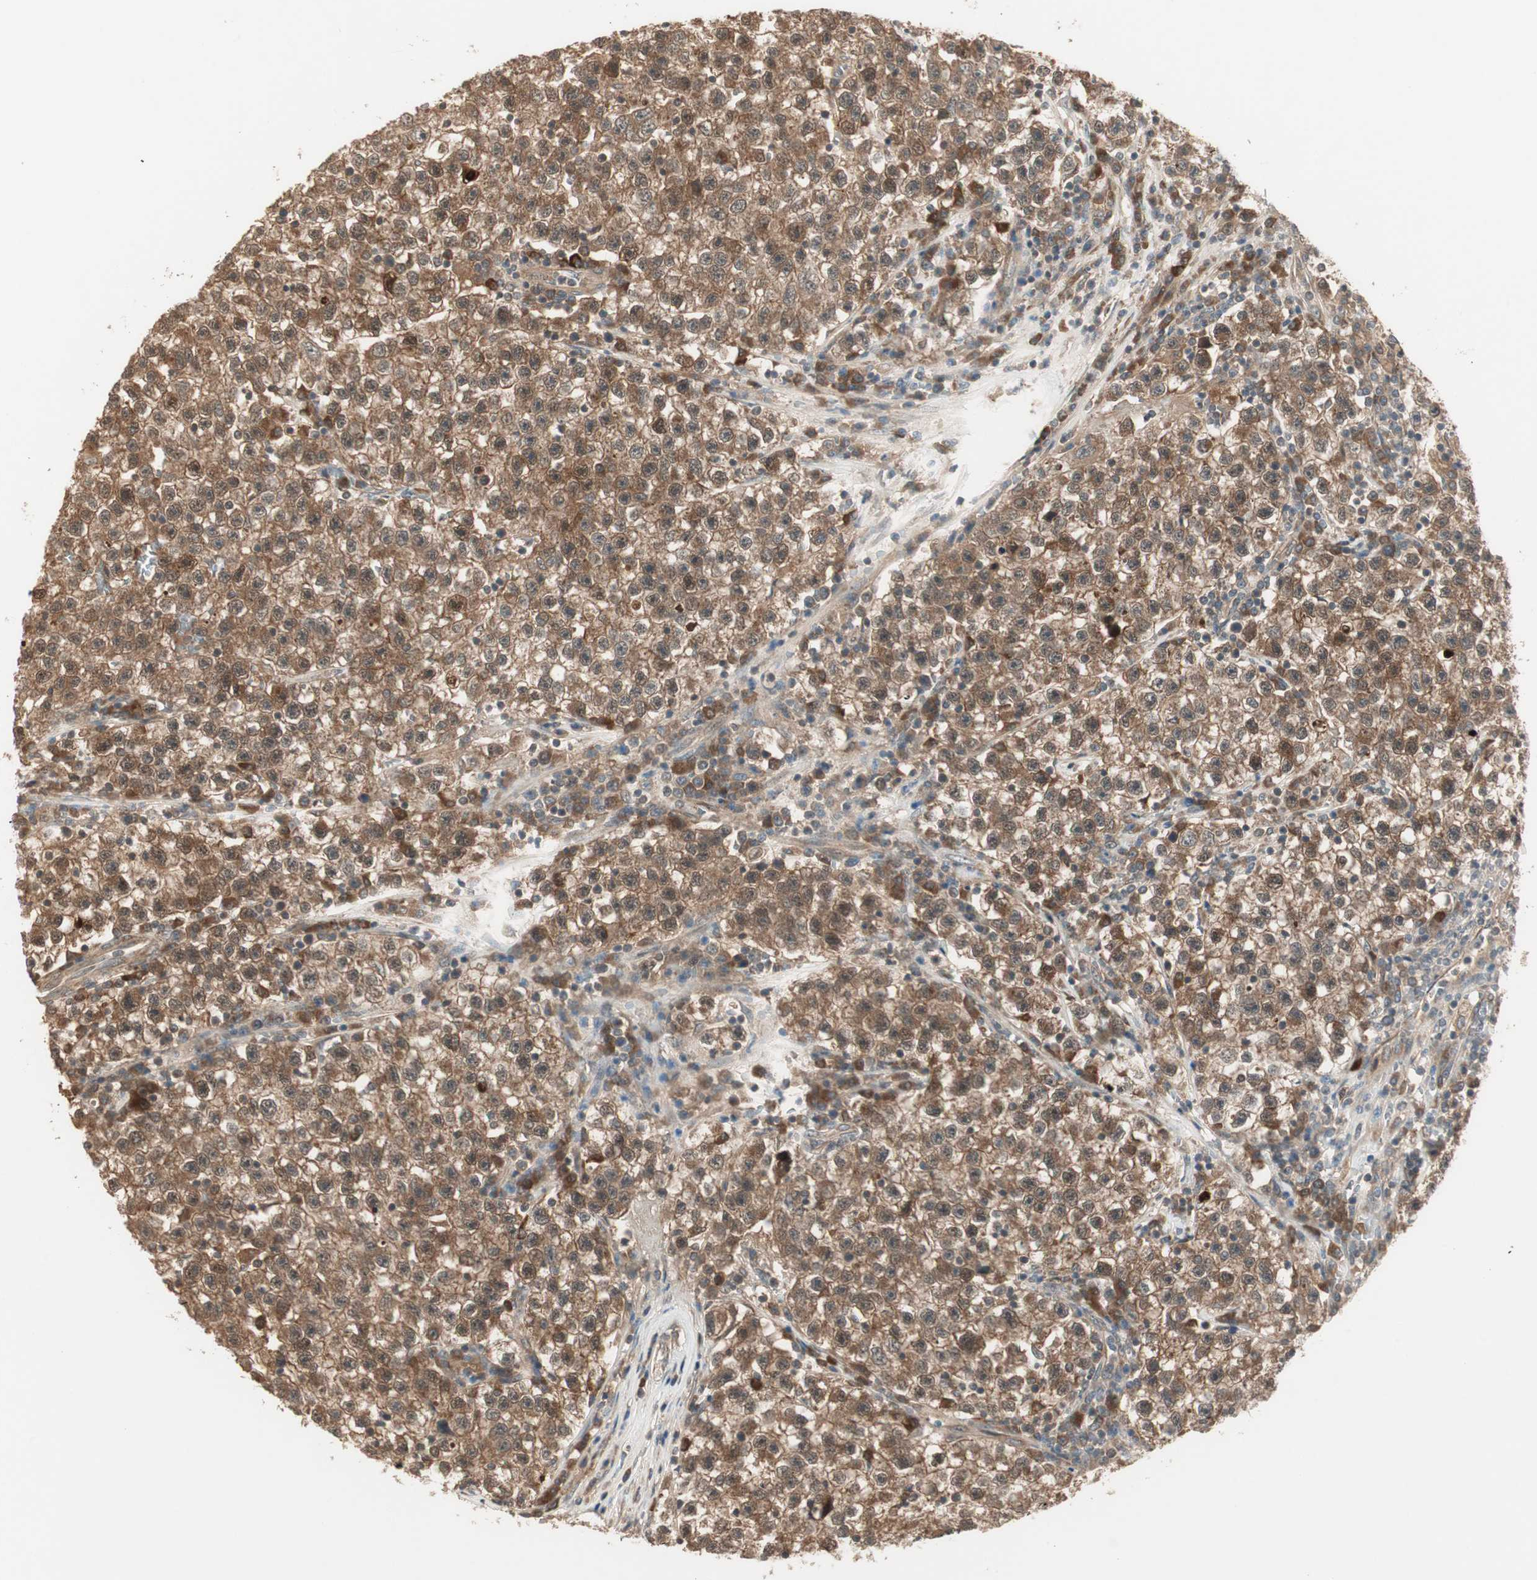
{"staining": {"intensity": "strong", "quantity": ">75%", "location": "cytoplasmic/membranous,nuclear"}, "tissue": "testis cancer", "cell_type": "Tumor cells", "image_type": "cancer", "snomed": [{"axis": "morphology", "description": "Seminoma, NOS"}, {"axis": "topography", "description": "Testis"}], "caption": "An image of testis cancer stained for a protein exhibits strong cytoplasmic/membranous and nuclear brown staining in tumor cells. (IHC, brightfield microscopy, high magnification).", "gene": "ZSCAN31", "patient": {"sex": "male", "age": 22}}